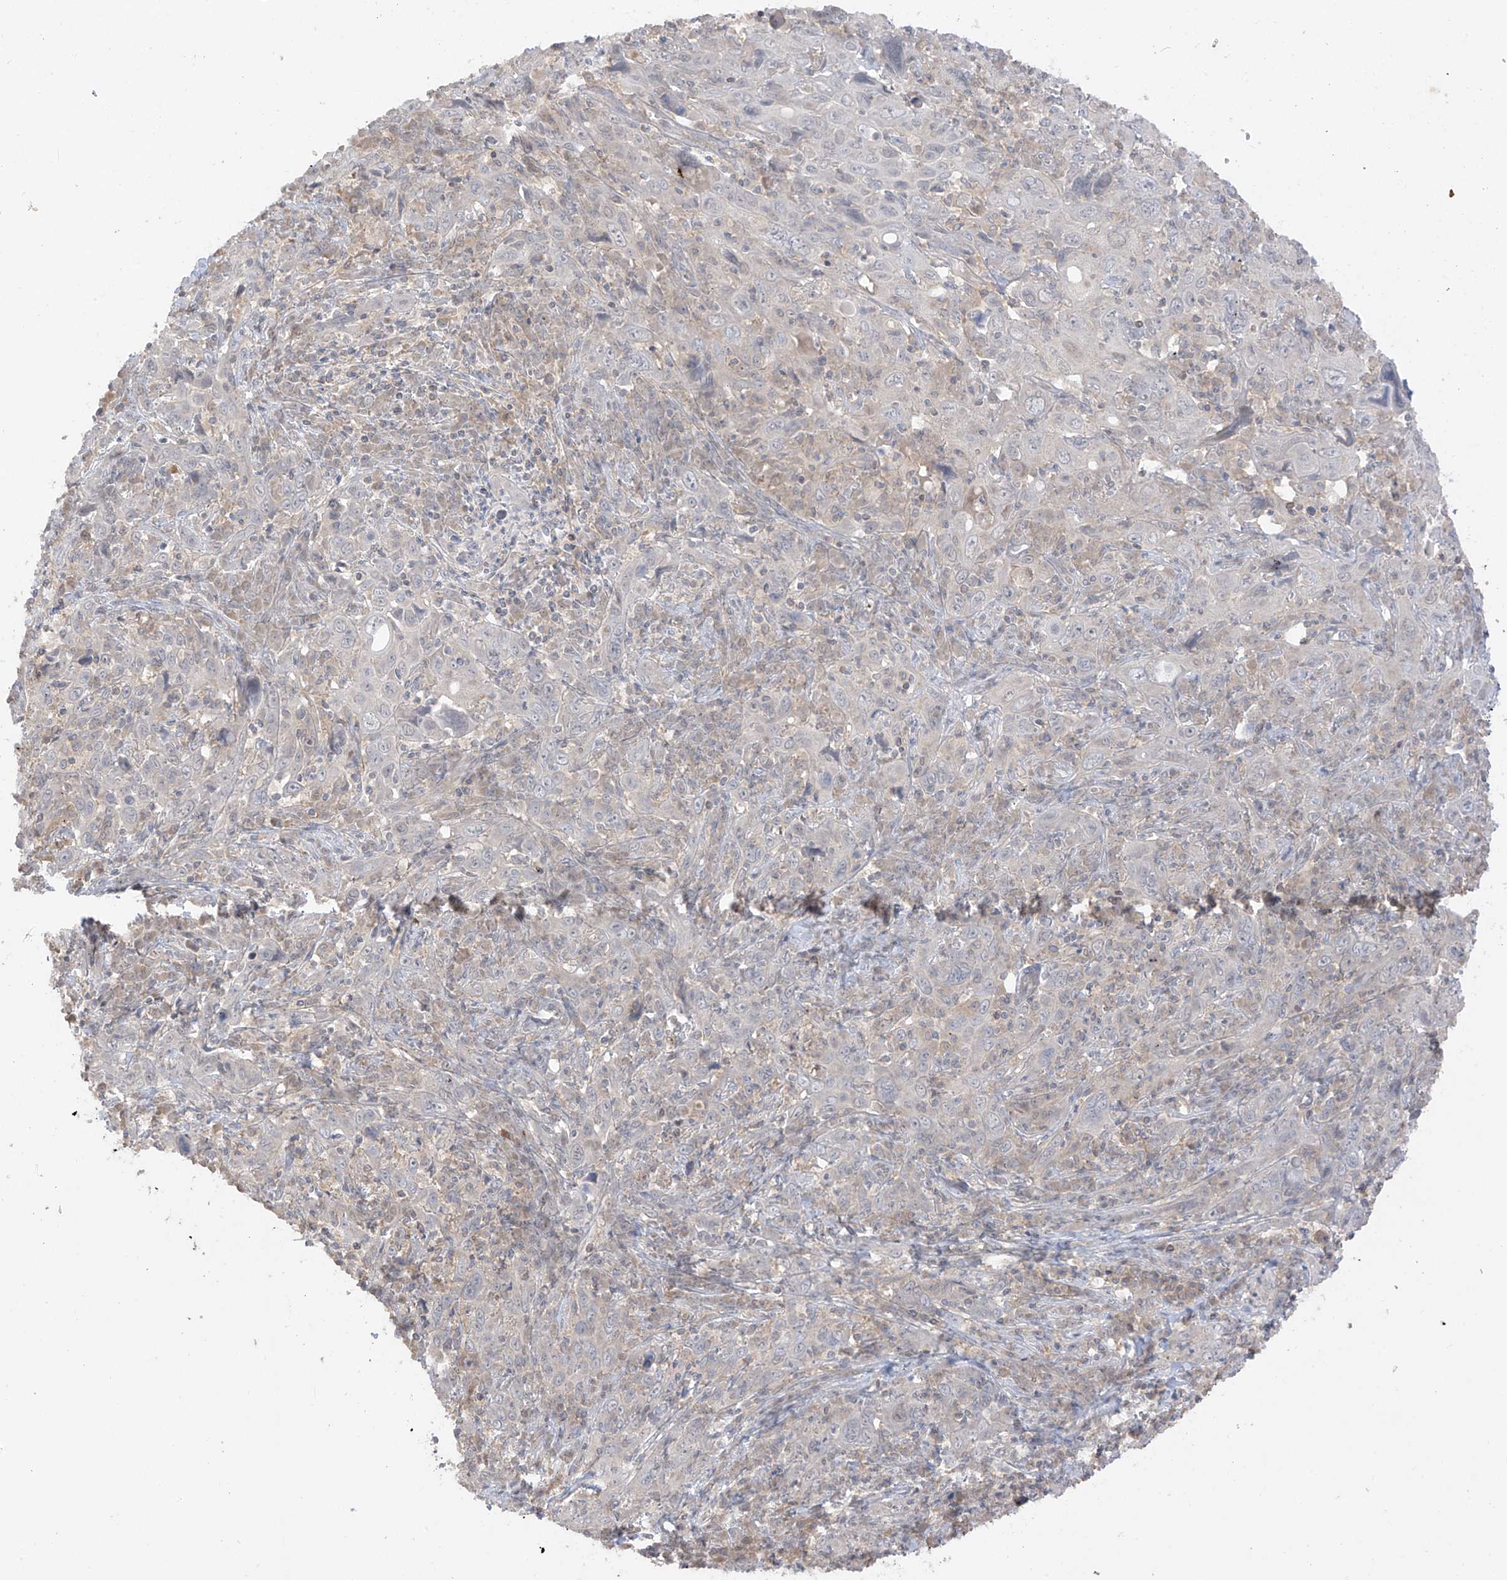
{"staining": {"intensity": "negative", "quantity": "none", "location": "none"}, "tissue": "cervical cancer", "cell_type": "Tumor cells", "image_type": "cancer", "snomed": [{"axis": "morphology", "description": "Squamous cell carcinoma, NOS"}, {"axis": "topography", "description": "Cervix"}], "caption": "The photomicrograph displays no staining of tumor cells in cervical cancer.", "gene": "ANGEL2", "patient": {"sex": "female", "age": 46}}